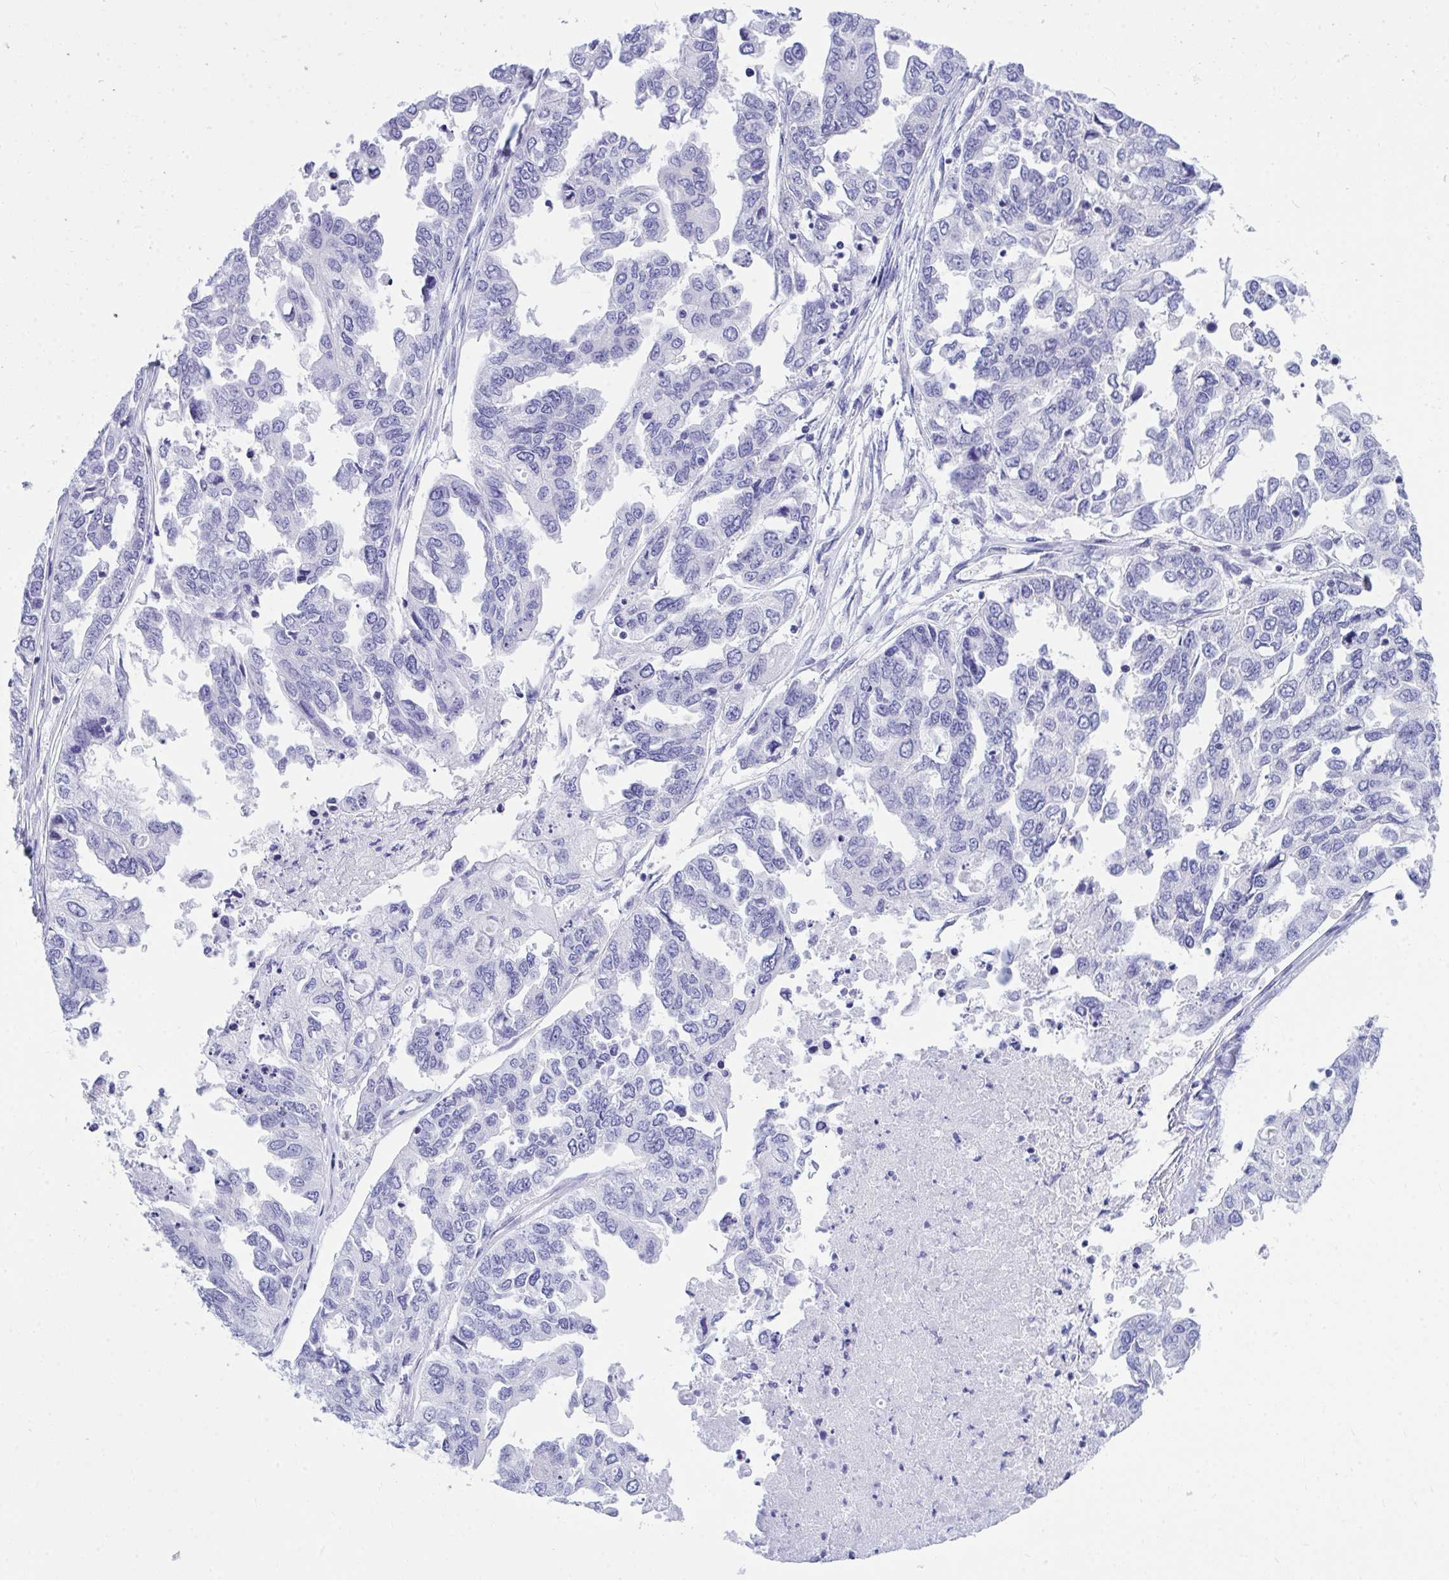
{"staining": {"intensity": "negative", "quantity": "none", "location": "none"}, "tissue": "ovarian cancer", "cell_type": "Tumor cells", "image_type": "cancer", "snomed": [{"axis": "morphology", "description": "Cystadenocarcinoma, serous, NOS"}, {"axis": "topography", "description": "Ovary"}], "caption": "An immunohistochemistry histopathology image of serous cystadenocarcinoma (ovarian) is shown. There is no staining in tumor cells of serous cystadenocarcinoma (ovarian). The staining was performed using DAB (3,3'-diaminobenzidine) to visualize the protein expression in brown, while the nuclei were stained in blue with hematoxylin (Magnification: 20x).", "gene": "THOP1", "patient": {"sex": "female", "age": 53}}